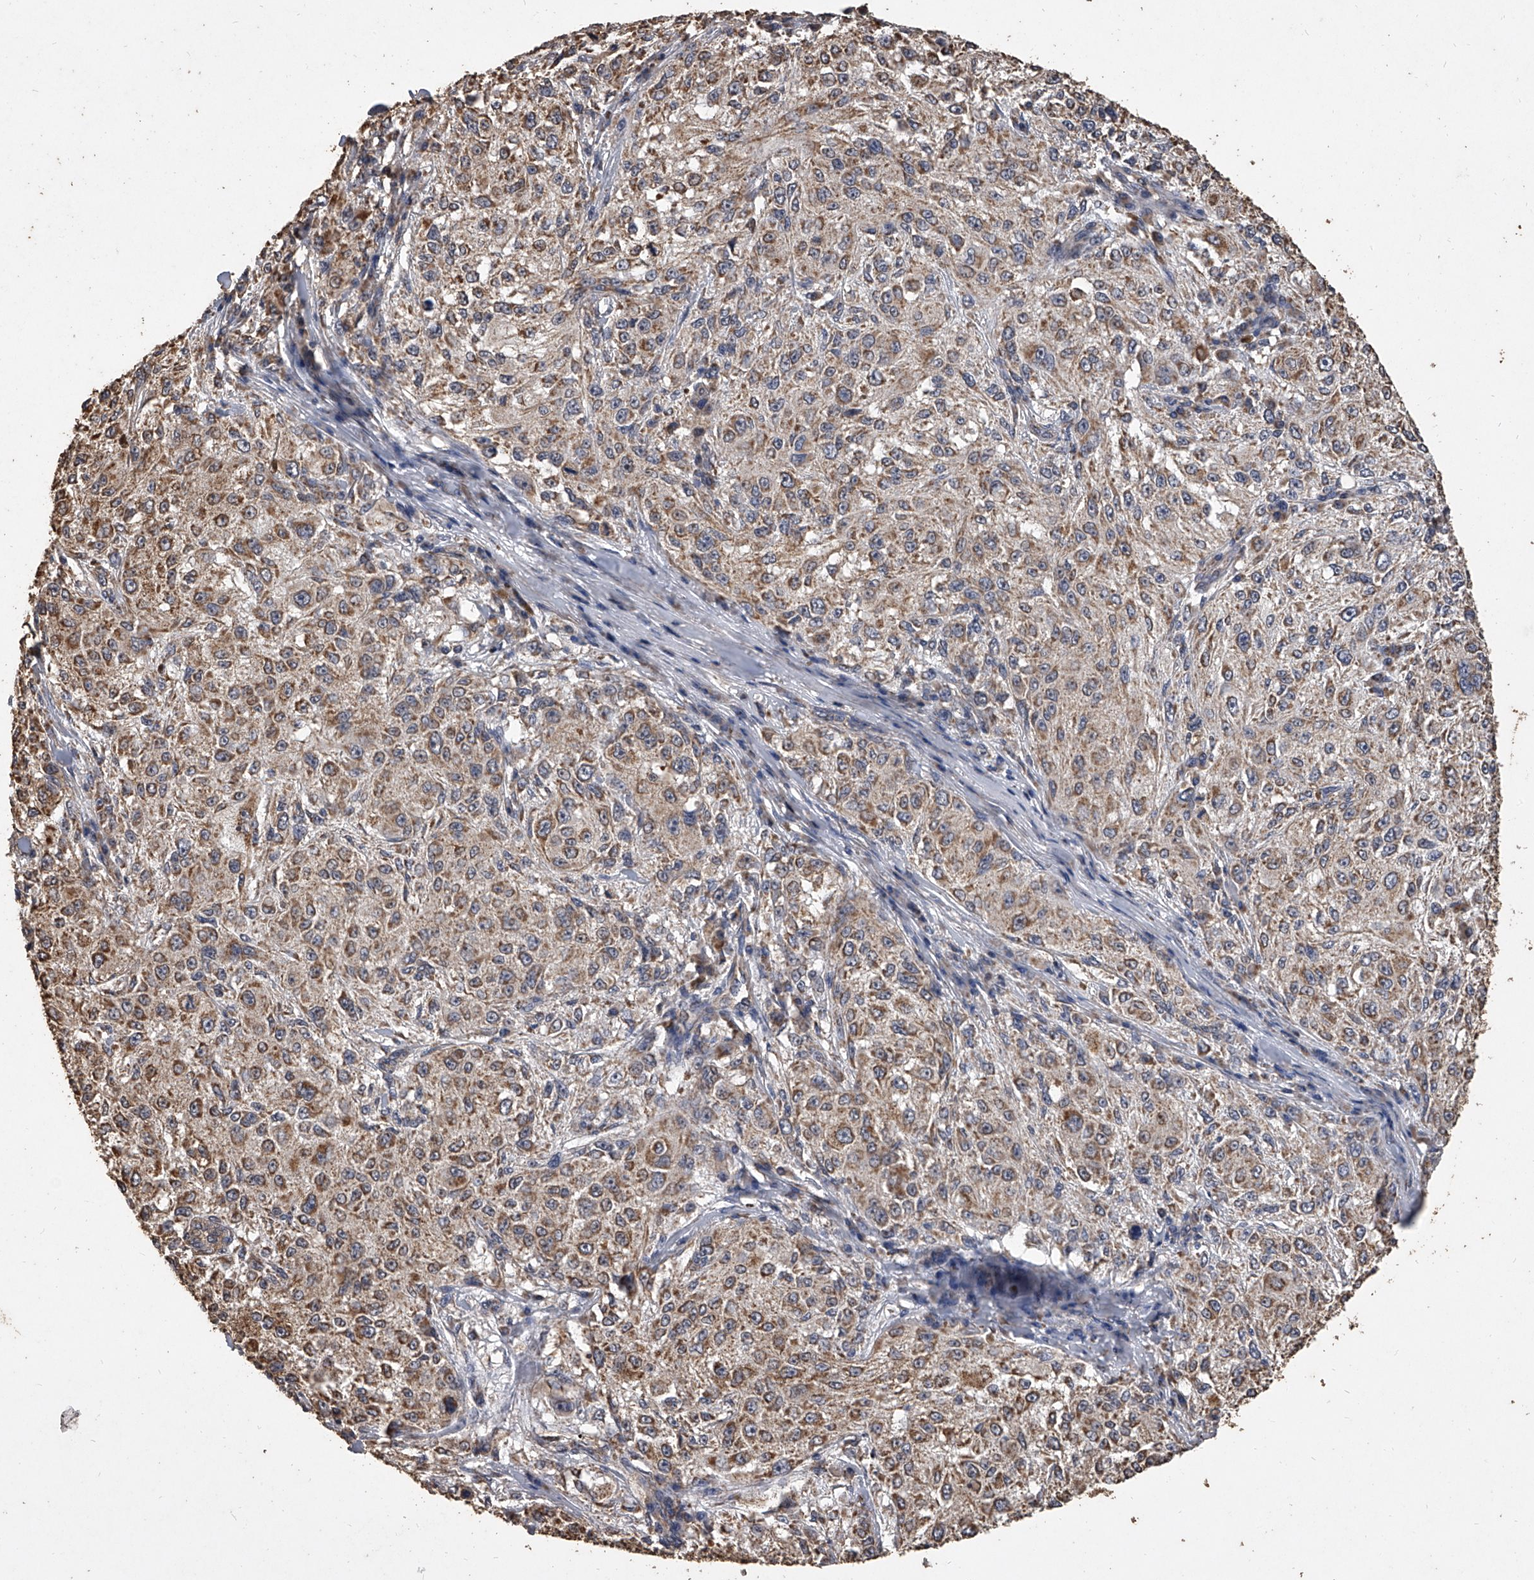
{"staining": {"intensity": "moderate", "quantity": ">75%", "location": "cytoplasmic/membranous"}, "tissue": "melanoma", "cell_type": "Tumor cells", "image_type": "cancer", "snomed": [{"axis": "morphology", "description": "Necrosis, NOS"}, {"axis": "morphology", "description": "Malignant melanoma, NOS"}, {"axis": "topography", "description": "Skin"}], "caption": "Tumor cells demonstrate medium levels of moderate cytoplasmic/membranous staining in approximately >75% of cells in human melanoma.", "gene": "MRPL28", "patient": {"sex": "female", "age": 87}}